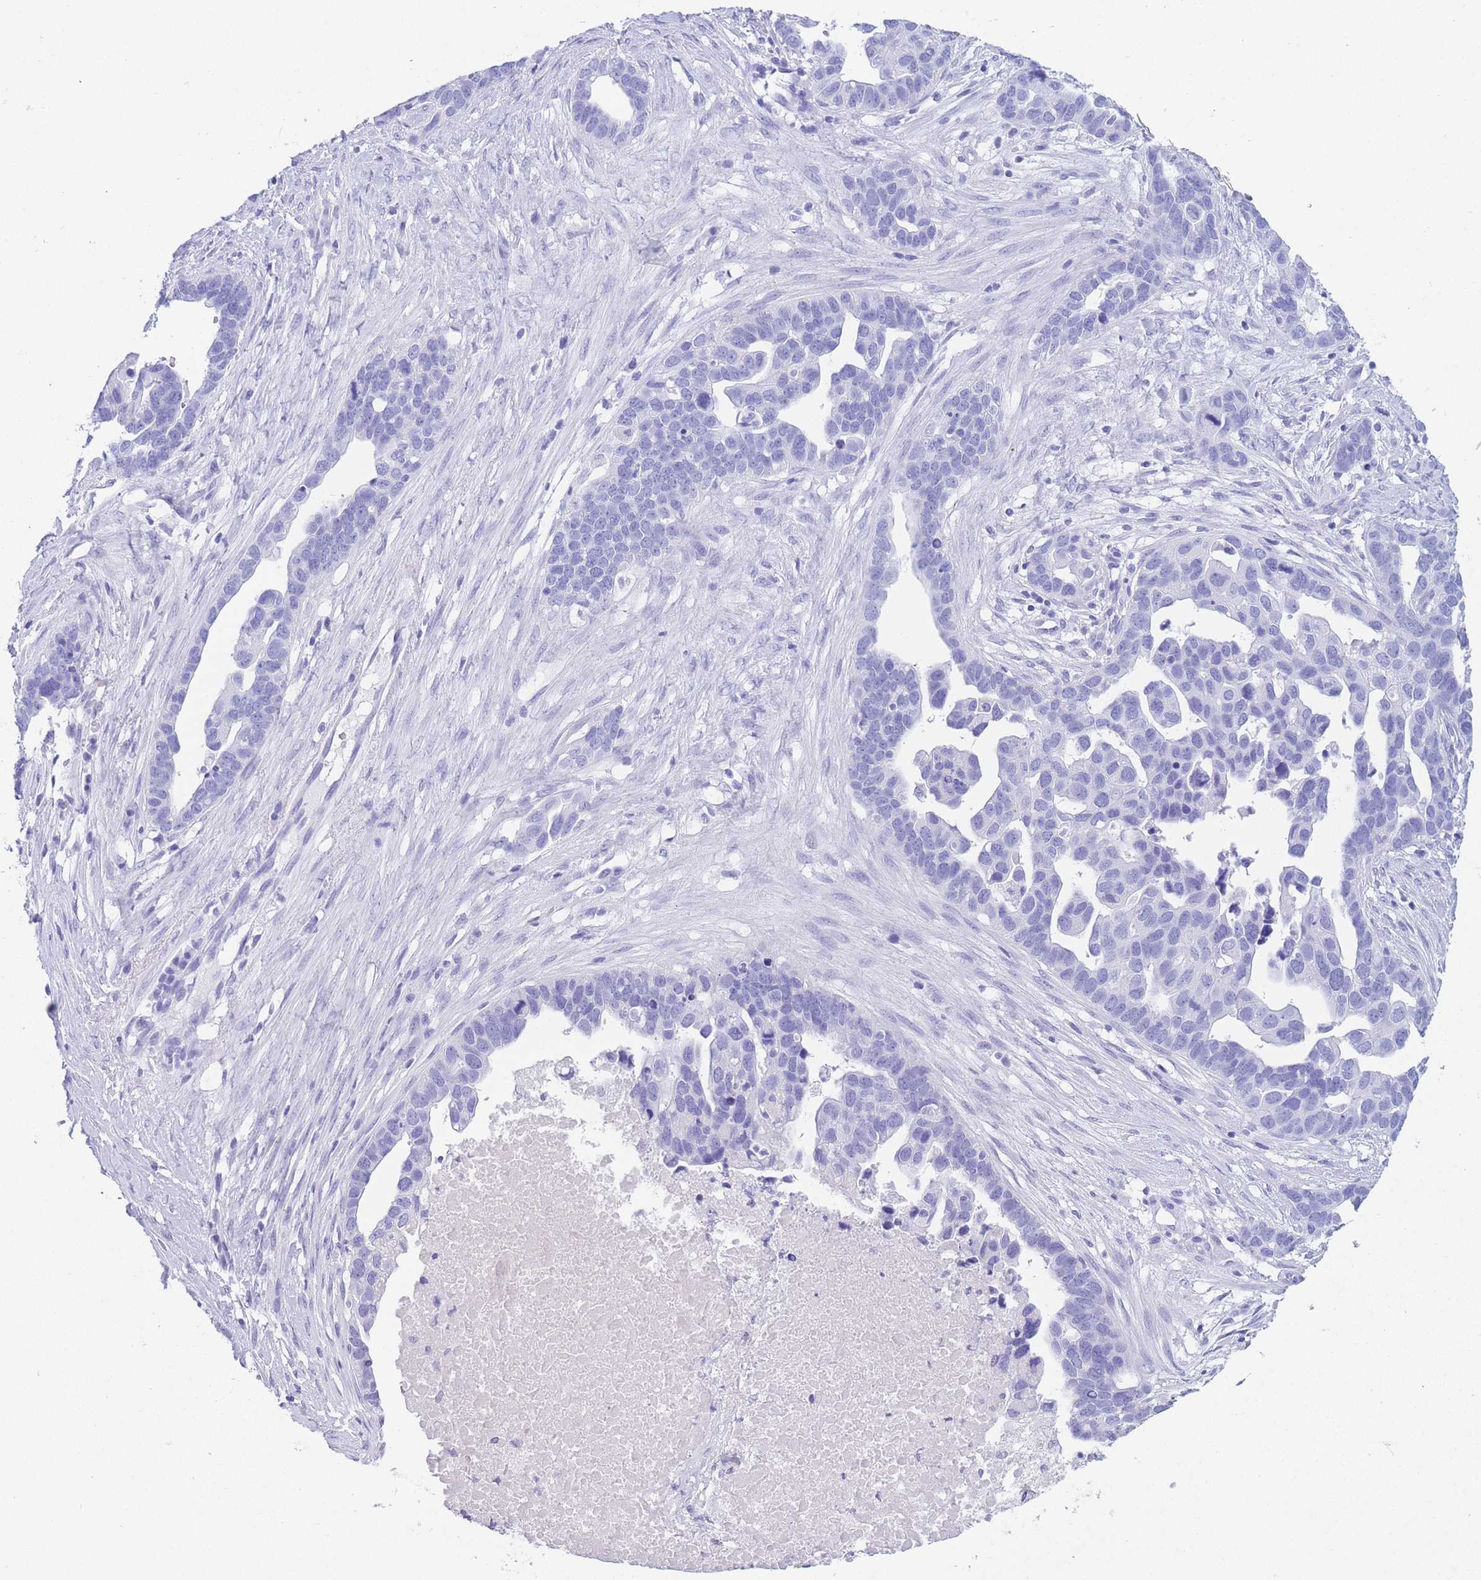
{"staining": {"intensity": "negative", "quantity": "none", "location": "none"}, "tissue": "ovarian cancer", "cell_type": "Tumor cells", "image_type": "cancer", "snomed": [{"axis": "morphology", "description": "Cystadenocarcinoma, serous, NOS"}, {"axis": "topography", "description": "Ovary"}], "caption": "DAB immunohistochemical staining of human ovarian cancer exhibits no significant positivity in tumor cells.", "gene": "SLCO1B3", "patient": {"sex": "female", "age": 54}}